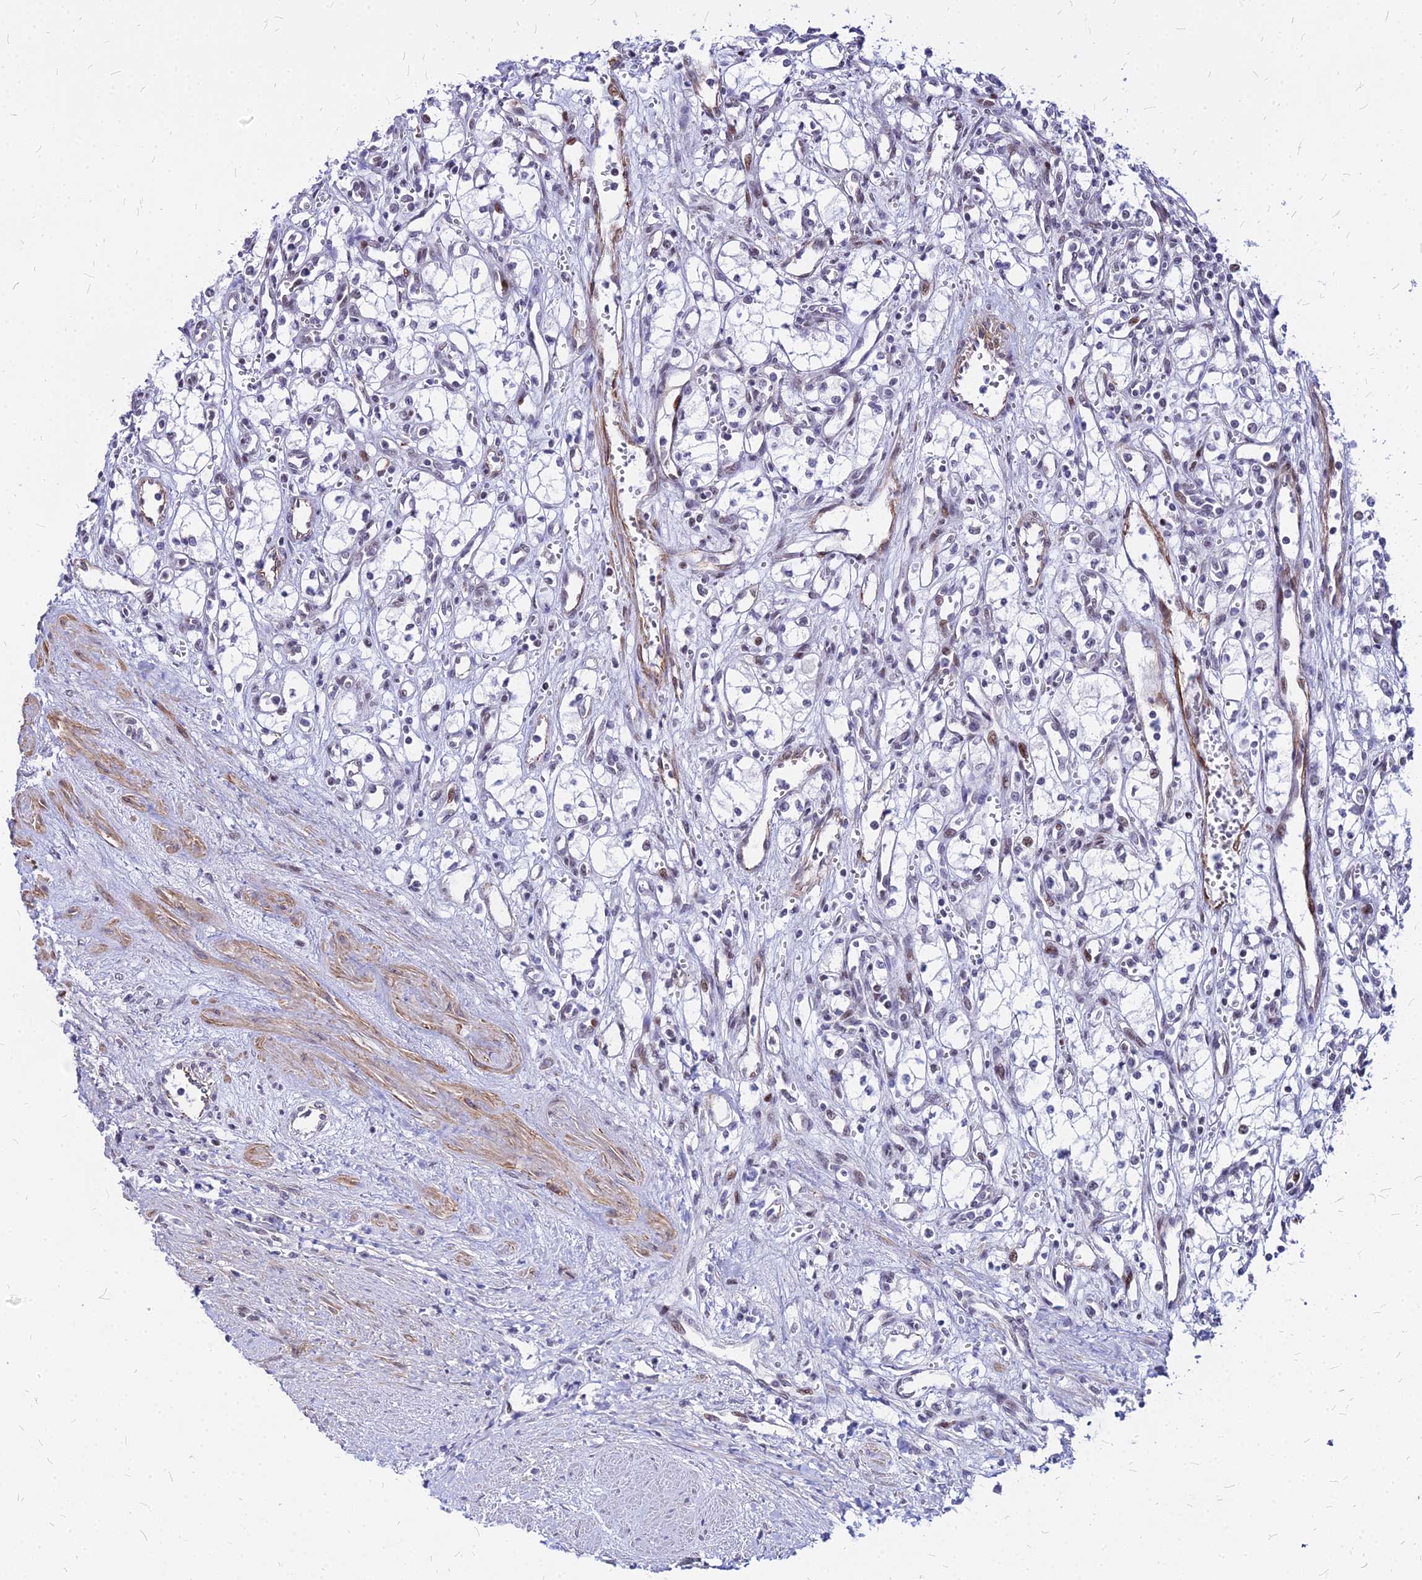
{"staining": {"intensity": "moderate", "quantity": "<25%", "location": "nuclear"}, "tissue": "renal cancer", "cell_type": "Tumor cells", "image_type": "cancer", "snomed": [{"axis": "morphology", "description": "Adenocarcinoma, NOS"}, {"axis": "topography", "description": "Kidney"}], "caption": "This micrograph exhibits adenocarcinoma (renal) stained with IHC to label a protein in brown. The nuclear of tumor cells show moderate positivity for the protein. Nuclei are counter-stained blue.", "gene": "FDX2", "patient": {"sex": "male", "age": 59}}